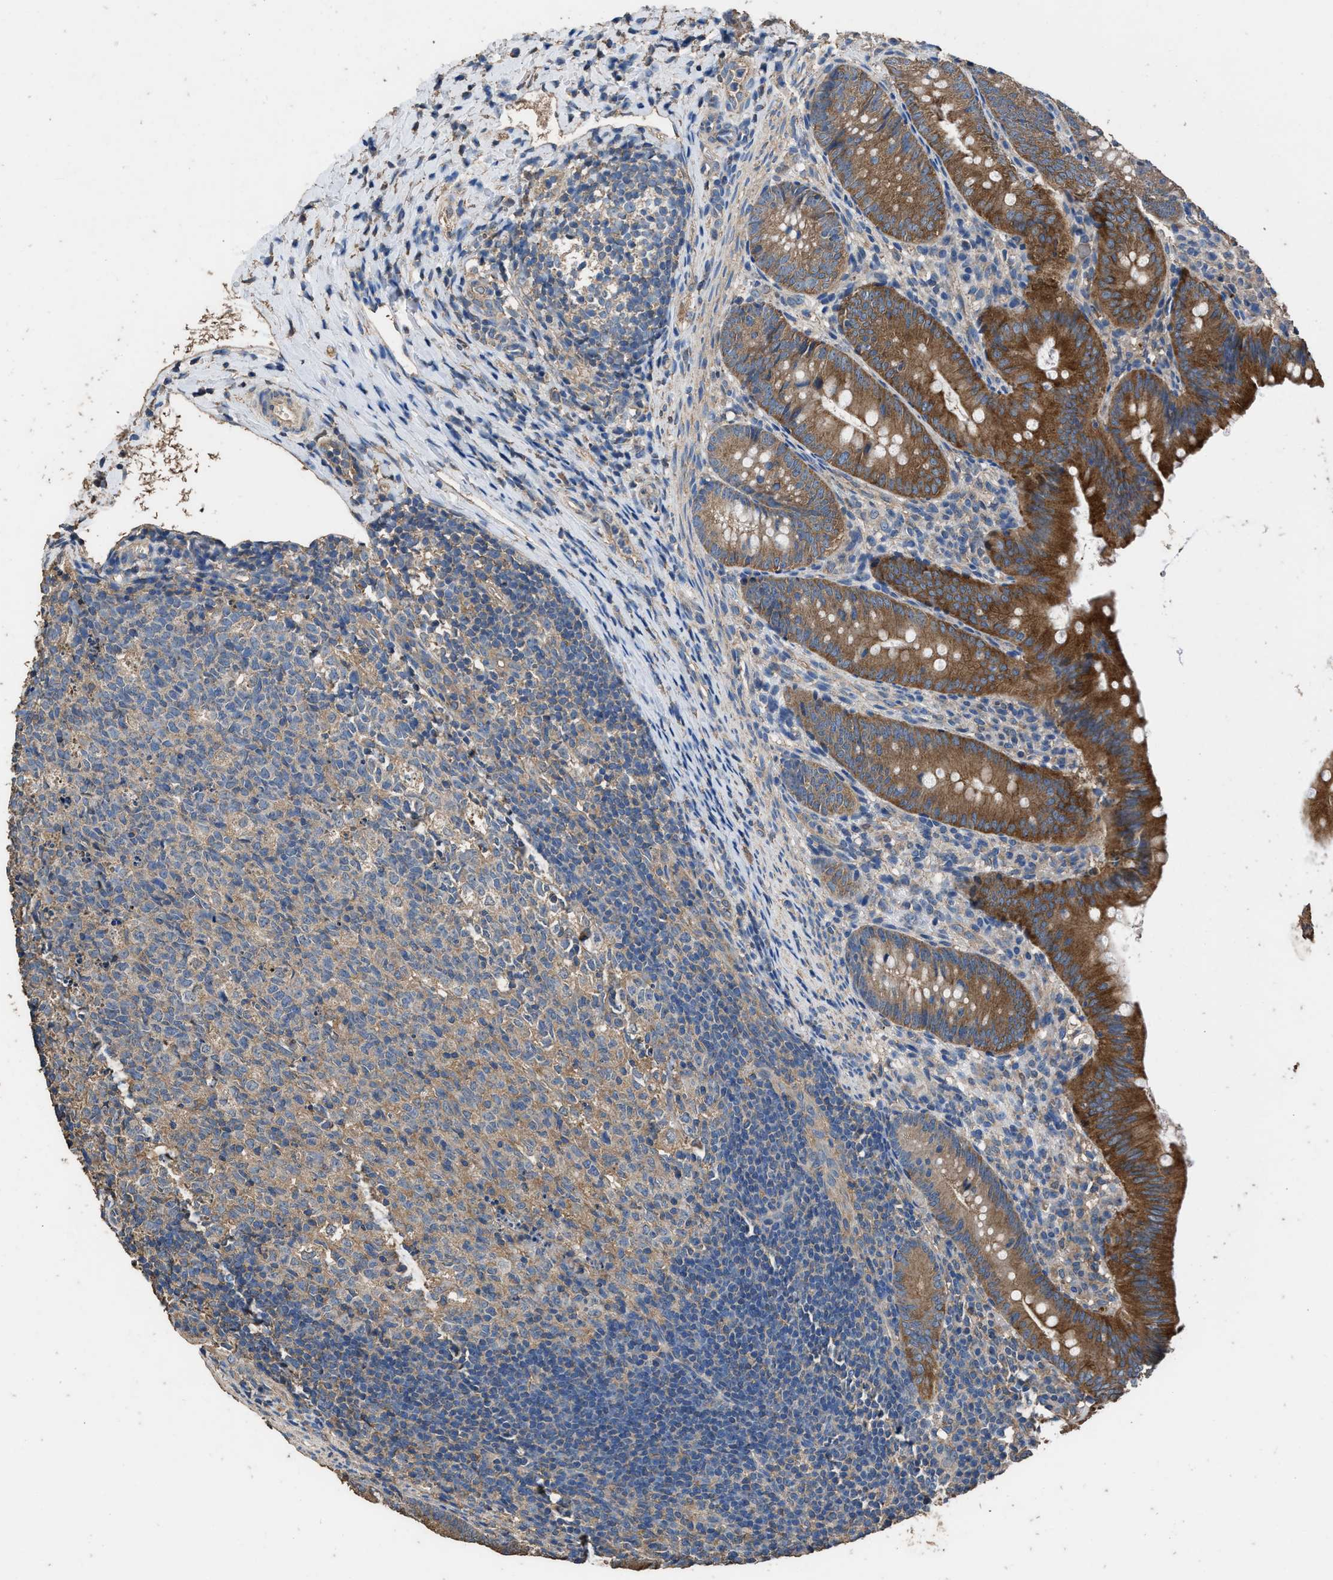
{"staining": {"intensity": "strong", "quantity": ">75%", "location": "cytoplasmic/membranous"}, "tissue": "appendix", "cell_type": "Glandular cells", "image_type": "normal", "snomed": [{"axis": "morphology", "description": "Normal tissue, NOS"}, {"axis": "topography", "description": "Appendix"}], "caption": "High-power microscopy captured an immunohistochemistry image of unremarkable appendix, revealing strong cytoplasmic/membranous positivity in approximately >75% of glandular cells. Nuclei are stained in blue.", "gene": "ITSN1", "patient": {"sex": "male", "age": 1}}